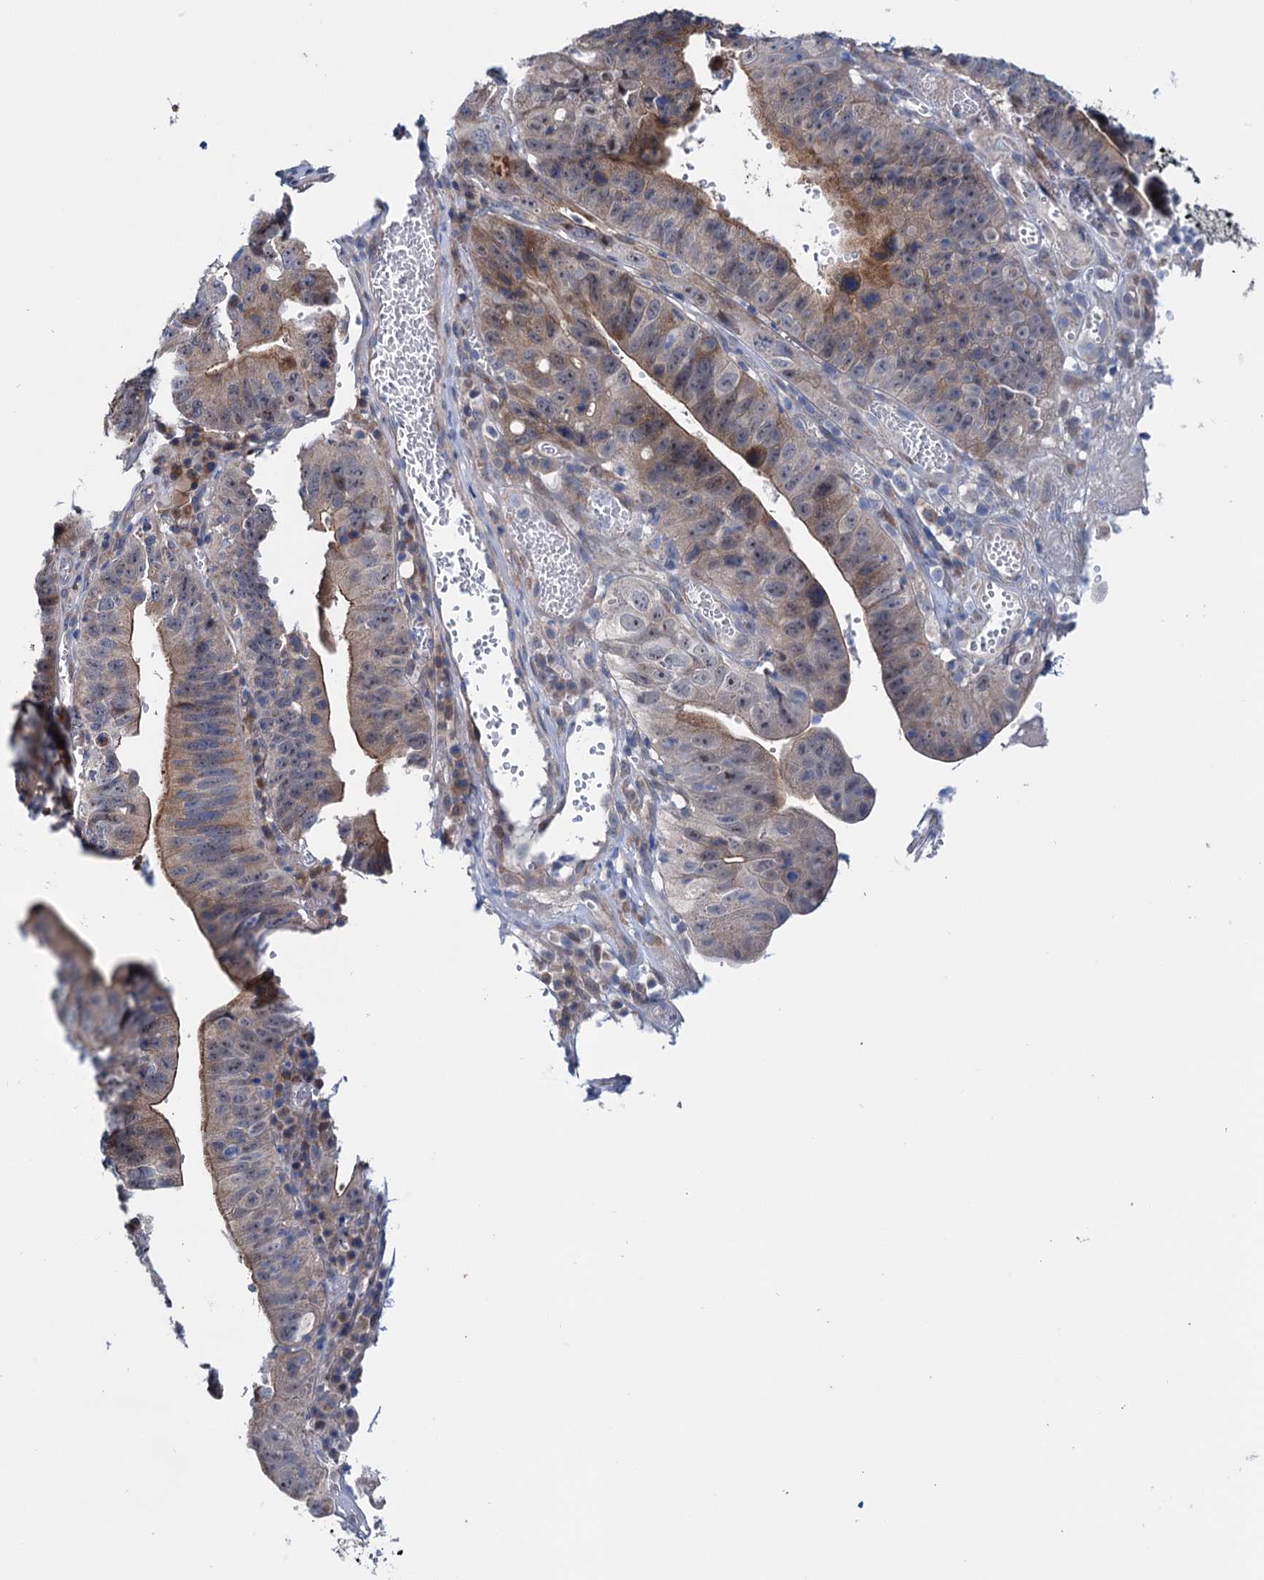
{"staining": {"intensity": "moderate", "quantity": "25%-75%", "location": "cytoplasmic/membranous"}, "tissue": "stomach cancer", "cell_type": "Tumor cells", "image_type": "cancer", "snomed": [{"axis": "morphology", "description": "Adenocarcinoma, NOS"}, {"axis": "topography", "description": "Stomach"}], "caption": "Adenocarcinoma (stomach) stained with a brown dye shows moderate cytoplasmic/membranous positive positivity in about 25%-75% of tumor cells.", "gene": "EYA4", "patient": {"sex": "male", "age": 59}}